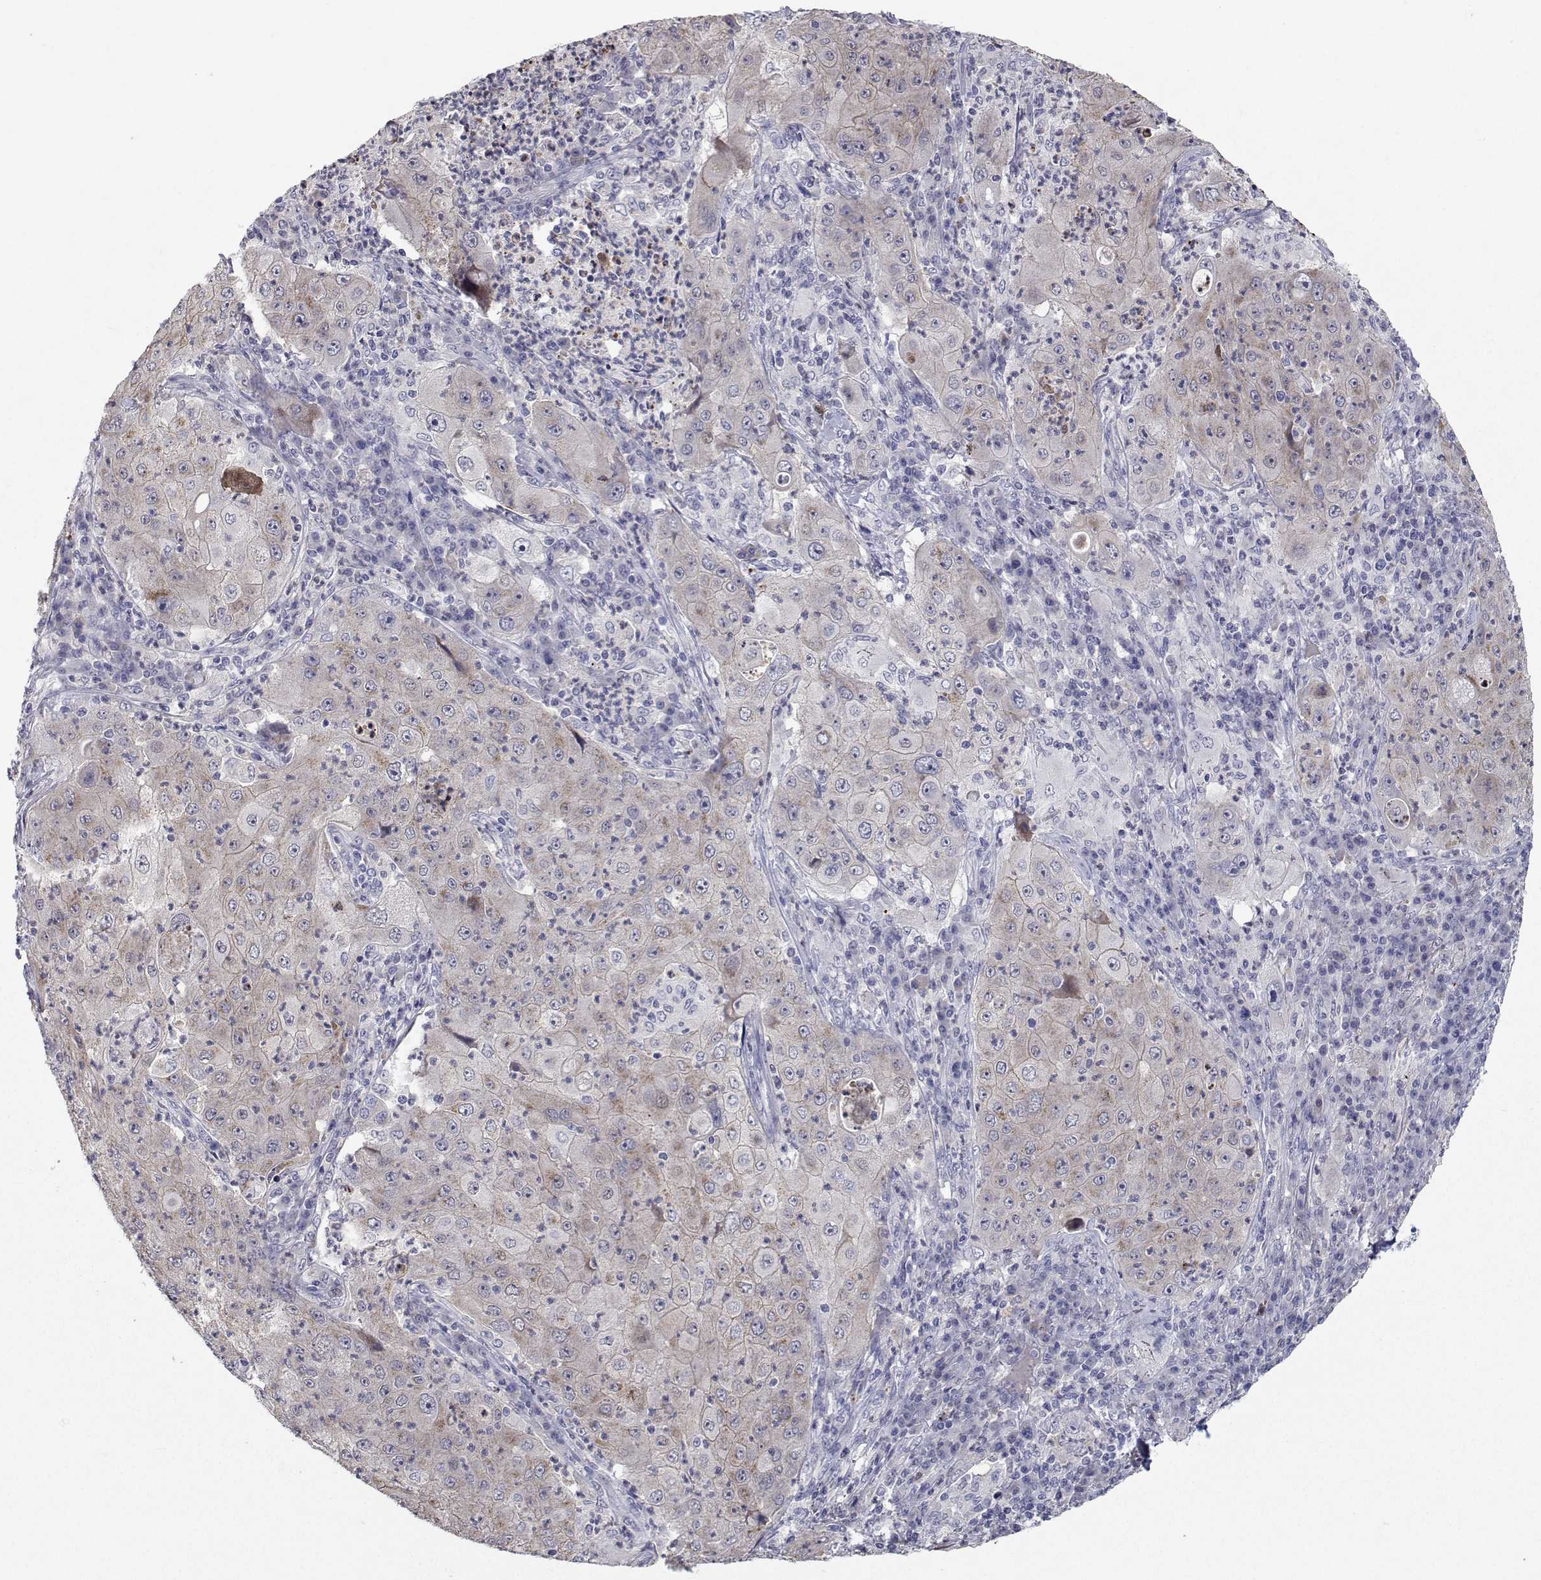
{"staining": {"intensity": "weak", "quantity": "<25%", "location": "nuclear"}, "tissue": "lung cancer", "cell_type": "Tumor cells", "image_type": "cancer", "snomed": [{"axis": "morphology", "description": "Squamous cell carcinoma, NOS"}, {"axis": "topography", "description": "Lung"}], "caption": "This is an immunohistochemistry (IHC) image of squamous cell carcinoma (lung). There is no expression in tumor cells.", "gene": "RBPJL", "patient": {"sex": "female", "age": 59}}